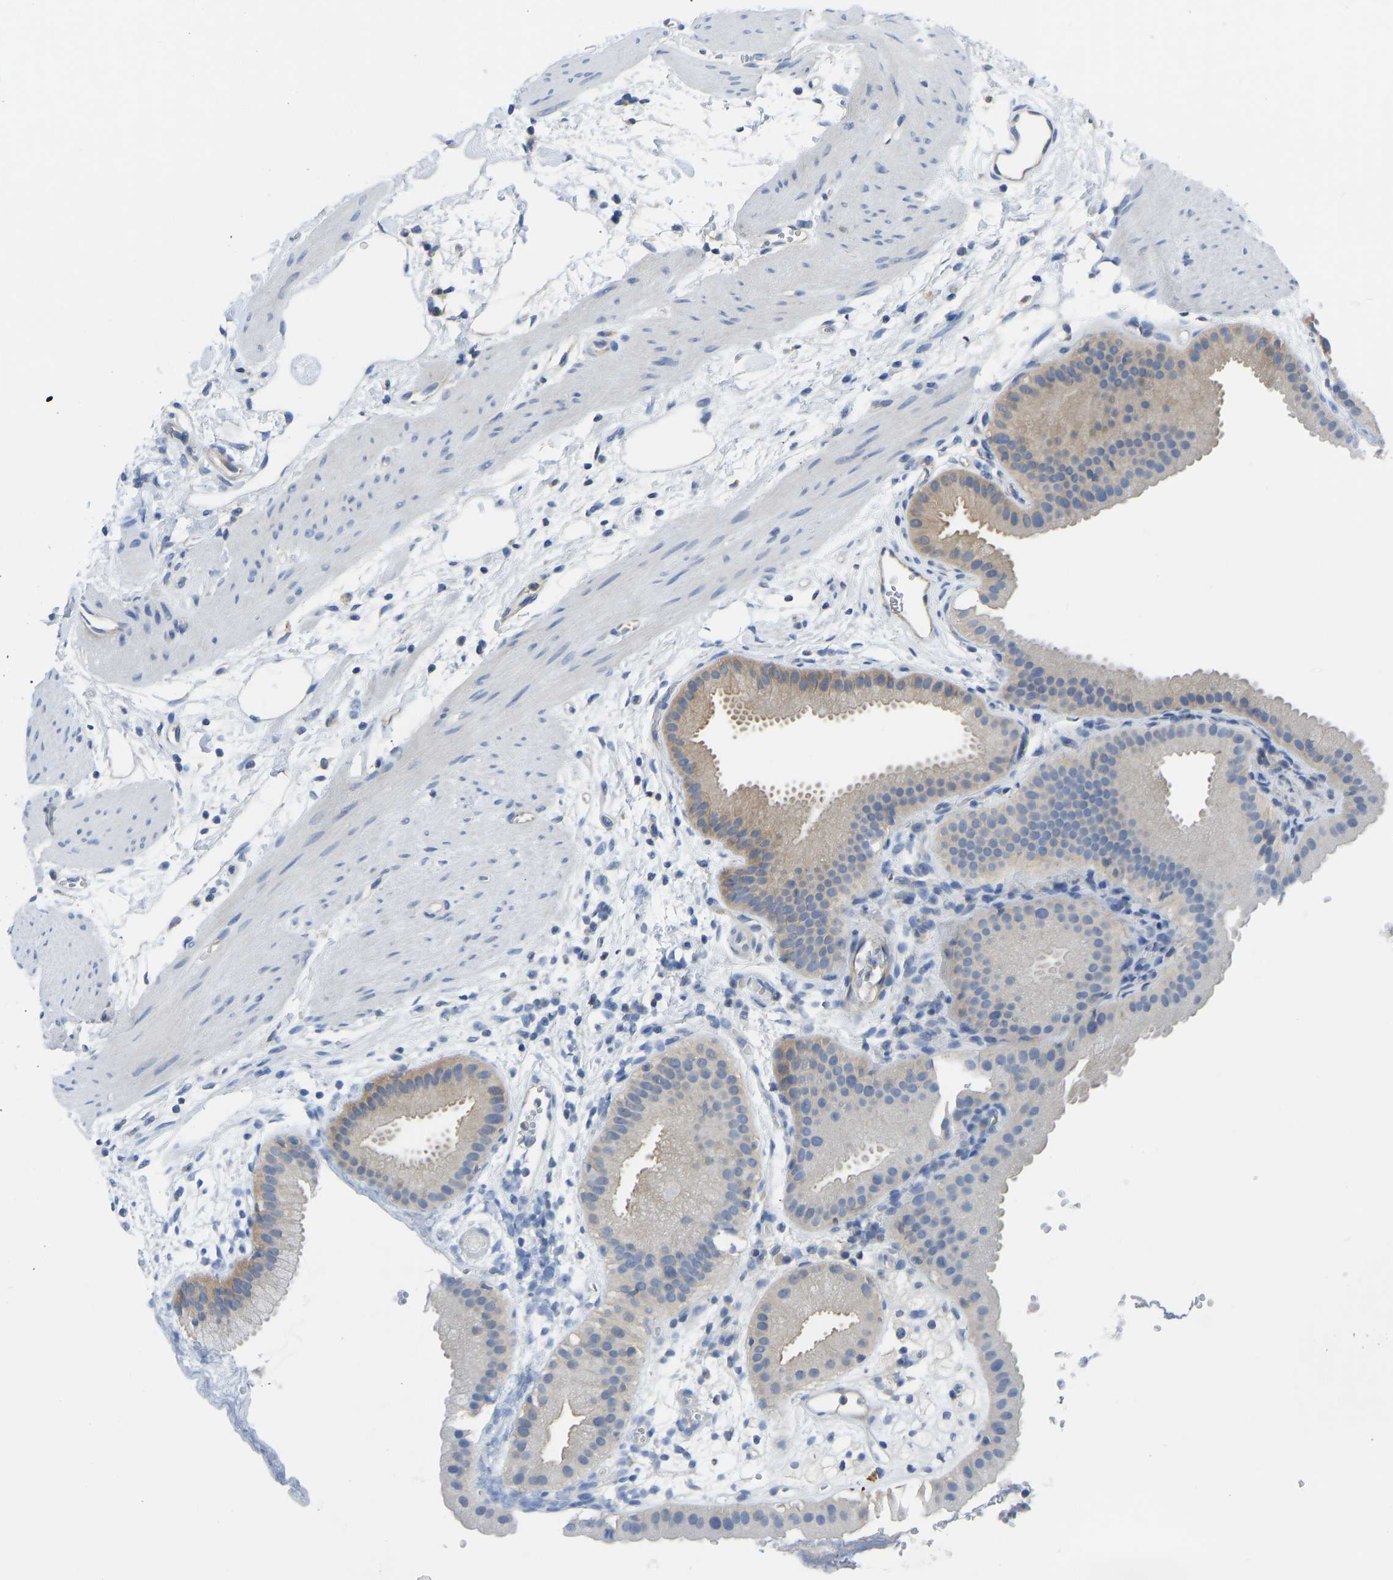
{"staining": {"intensity": "weak", "quantity": "25%-75%", "location": "cytoplasmic/membranous"}, "tissue": "gallbladder", "cell_type": "Glandular cells", "image_type": "normal", "snomed": [{"axis": "morphology", "description": "Normal tissue, NOS"}, {"axis": "topography", "description": "Gallbladder"}], "caption": "This histopathology image displays immunohistochemistry staining of unremarkable human gallbladder, with low weak cytoplasmic/membranous positivity in approximately 25%-75% of glandular cells.", "gene": "PPP3CA", "patient": {"sex": "female", "age": 64}}